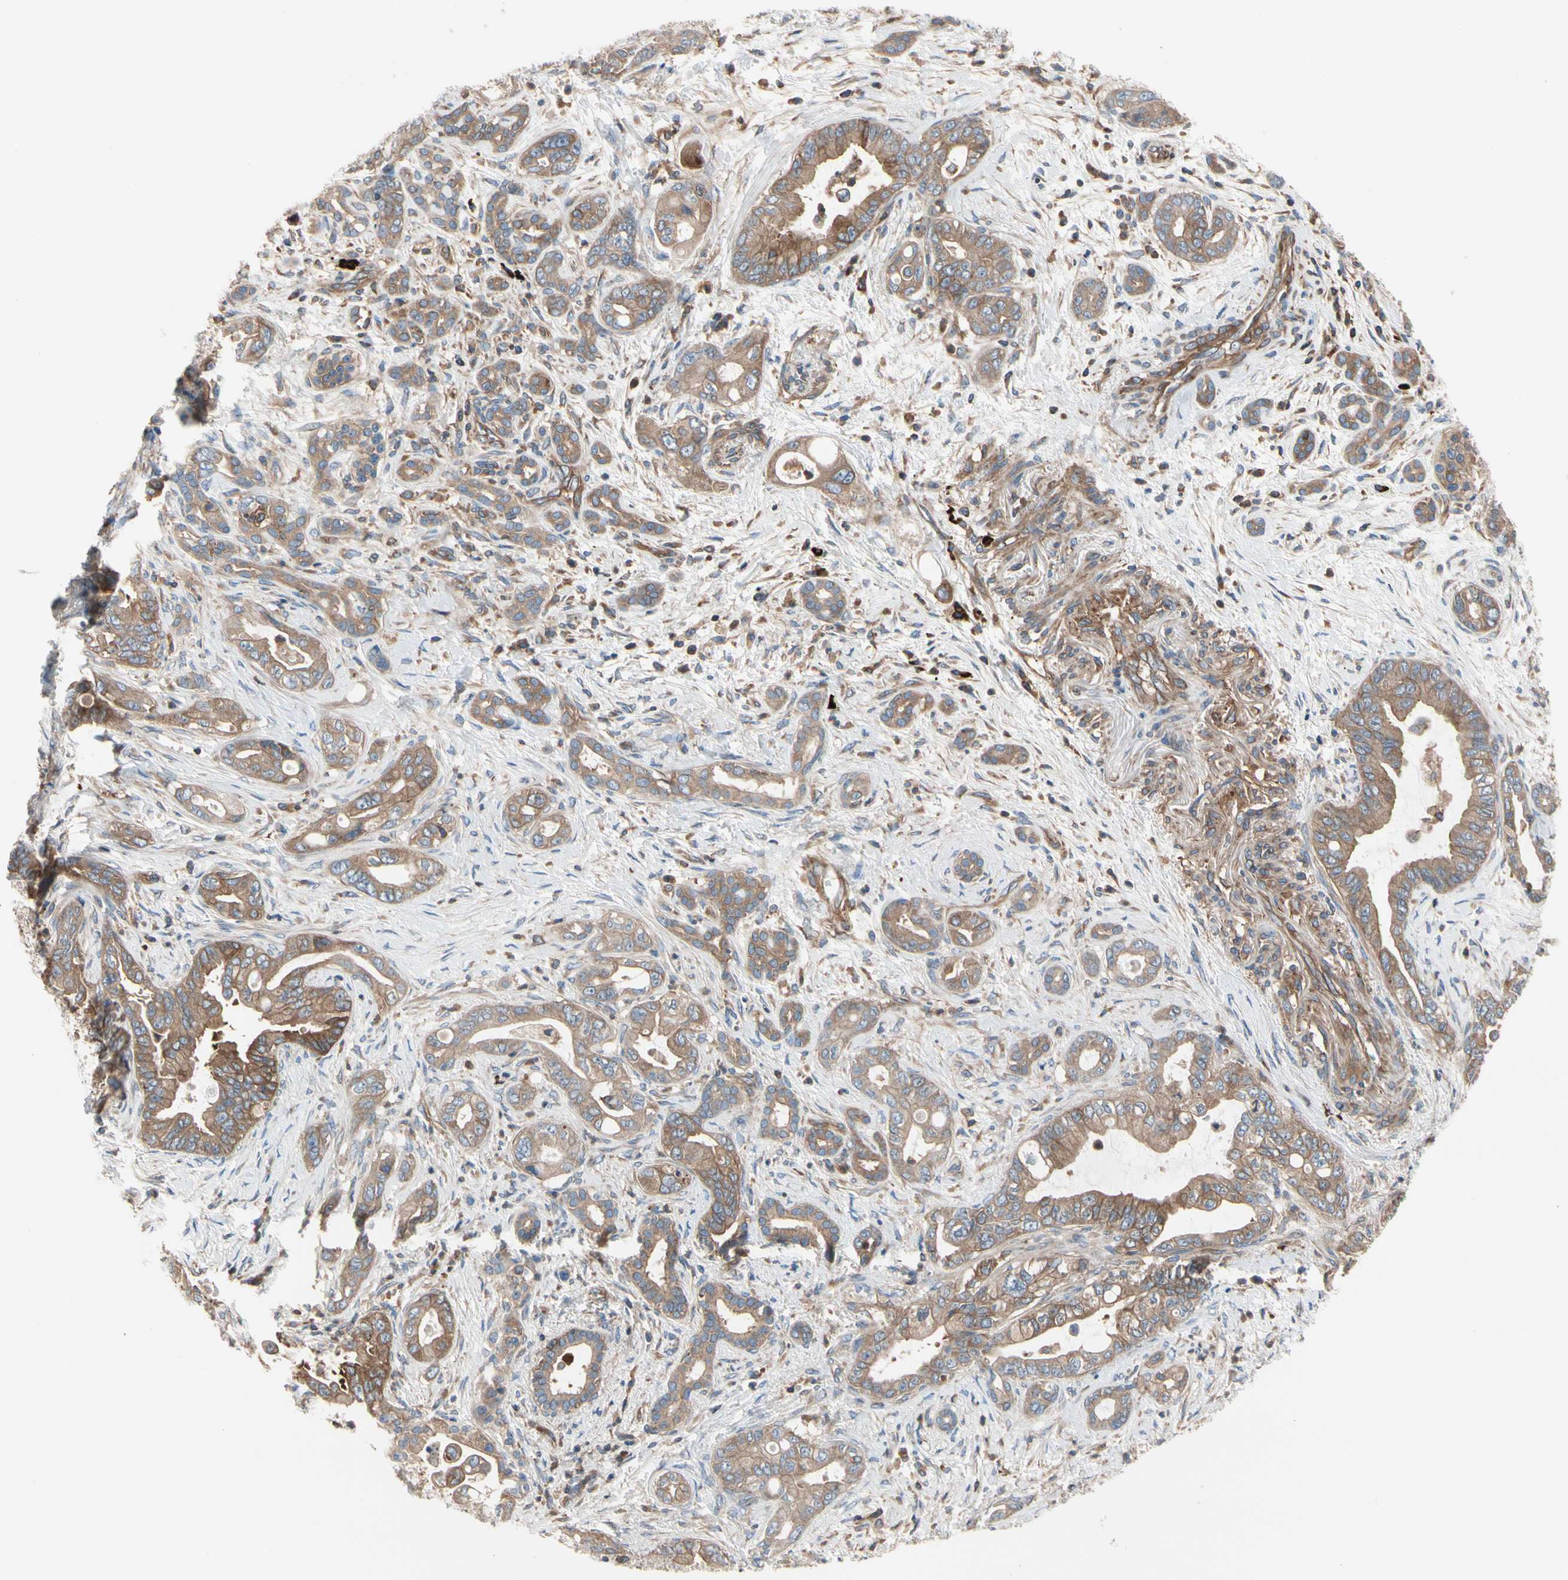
{"staining": {"intensity": "moderate", "quantity": ">75%", "location": "cytoplasmic/membranous"}, "tissue": "pancreatic cancer", "cell_type": "Tumor cells", "image_type": "cancer", "snomed": [{"axis": "morphology", "description": "Adenocarcinoma, NOS"}, {"axis": "topography", "description": "Pancreas"}], "caption": "DAB immunohistochemical staining of adenocarcinoma (pancreatic) demonstrates moderate cytoplasmic/membranous protein expression in approximately >75% of tumor cells. (brown staining indicates protein expression, while blue staining denotes nuclei).", "gene": "ROCK1", "patient": {"sex": "male", "age": 70}}